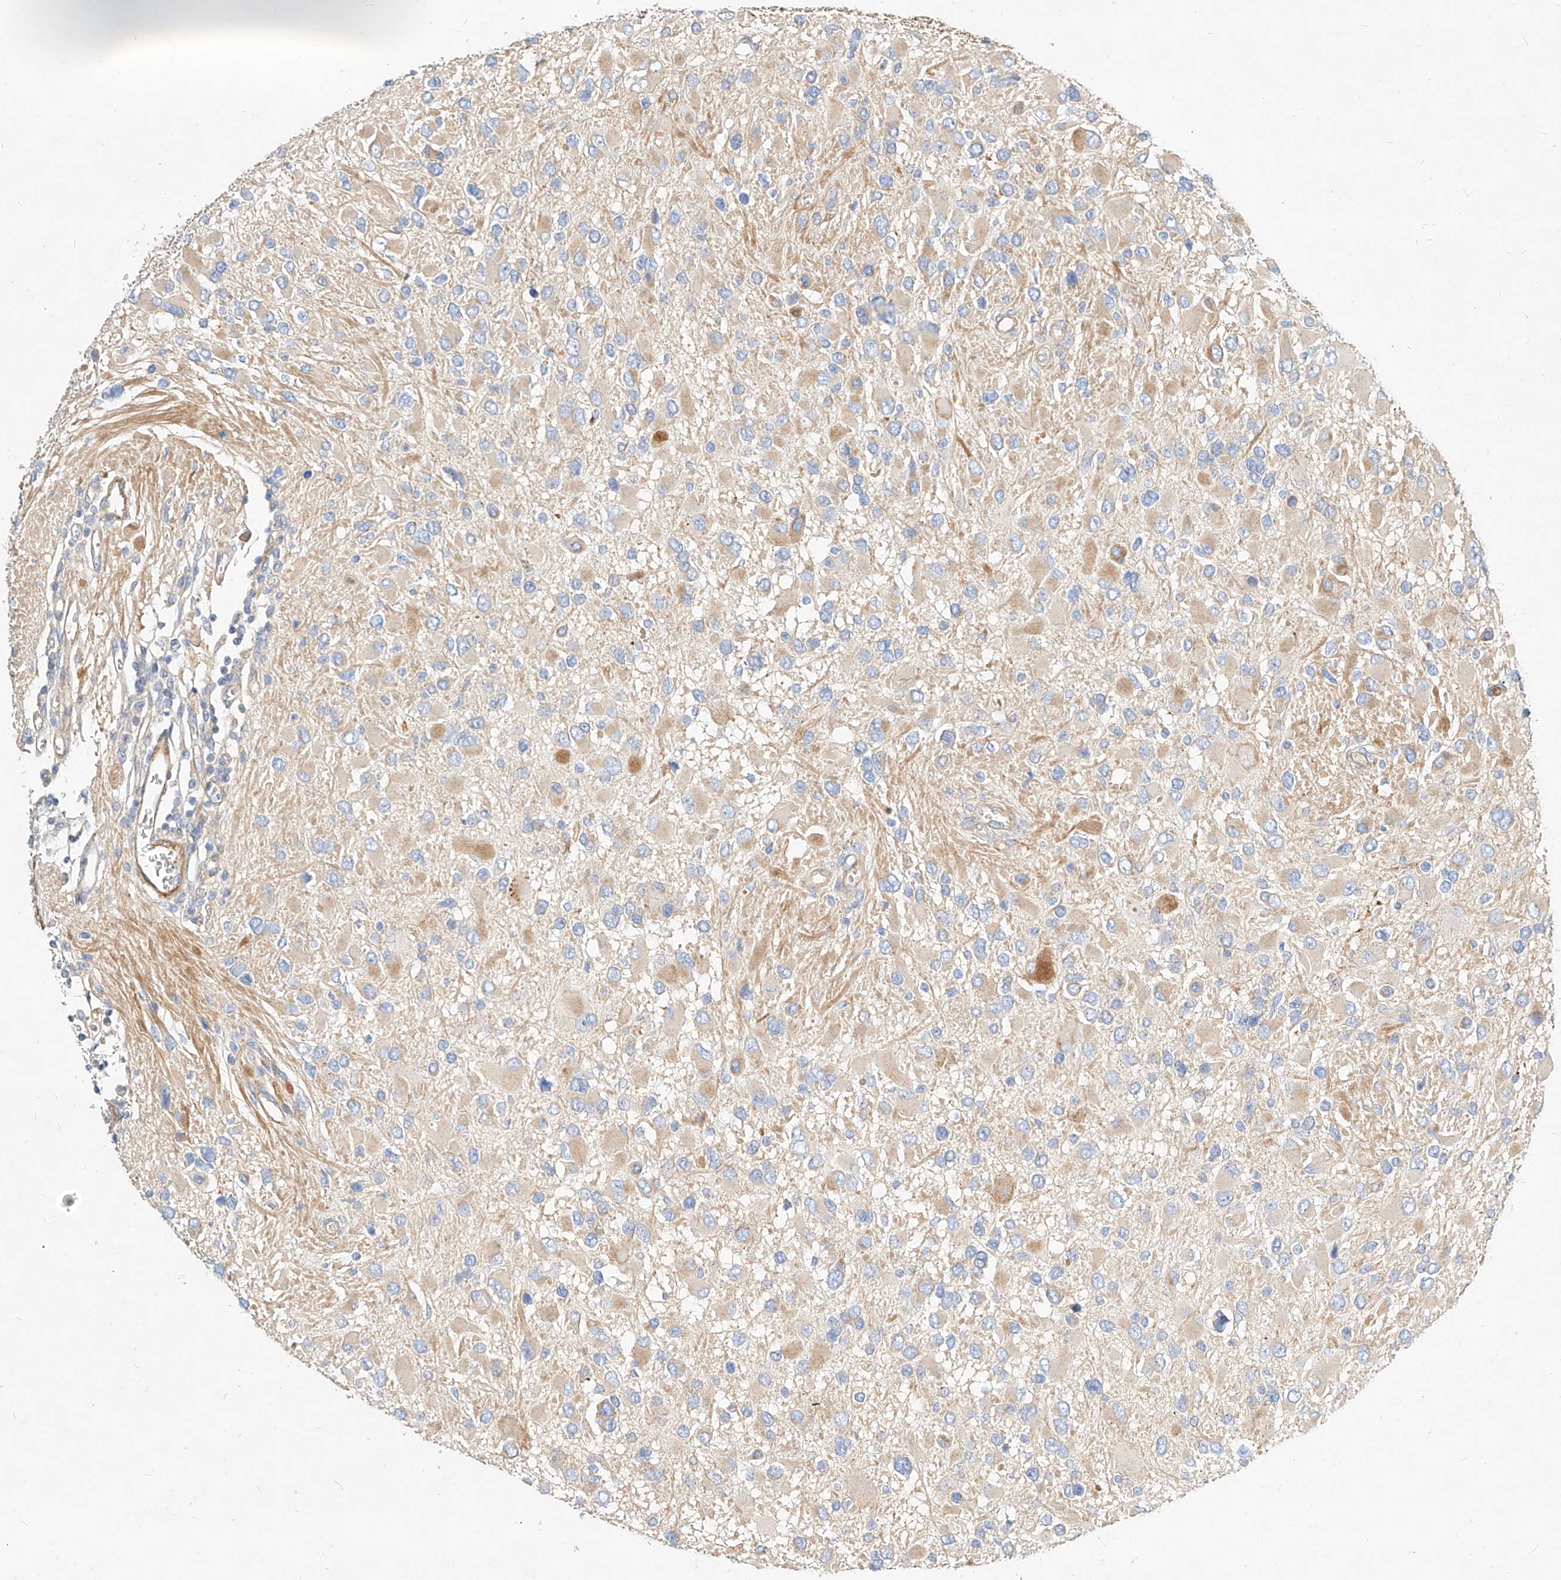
{"staining": {"intensity": "weak", "quantity": "<25%", "location": "cytoplasmic/membranous"}, "tissue": "glioma", "cell_type": "Tumor cells", "image_type": "cancer", "snomed": [{"axis": "morphology", "description": "Glioma, malignant, High grade"}, {"axis": "topography", "description": "Brain"}], "caption": "The immunohistochemistry histopathology image has no significant expression in tumor cells of high-grade glioma (malignant) tissue.", "gene": "KCNH5", "patient": {"sex": "male", "age": 53}}